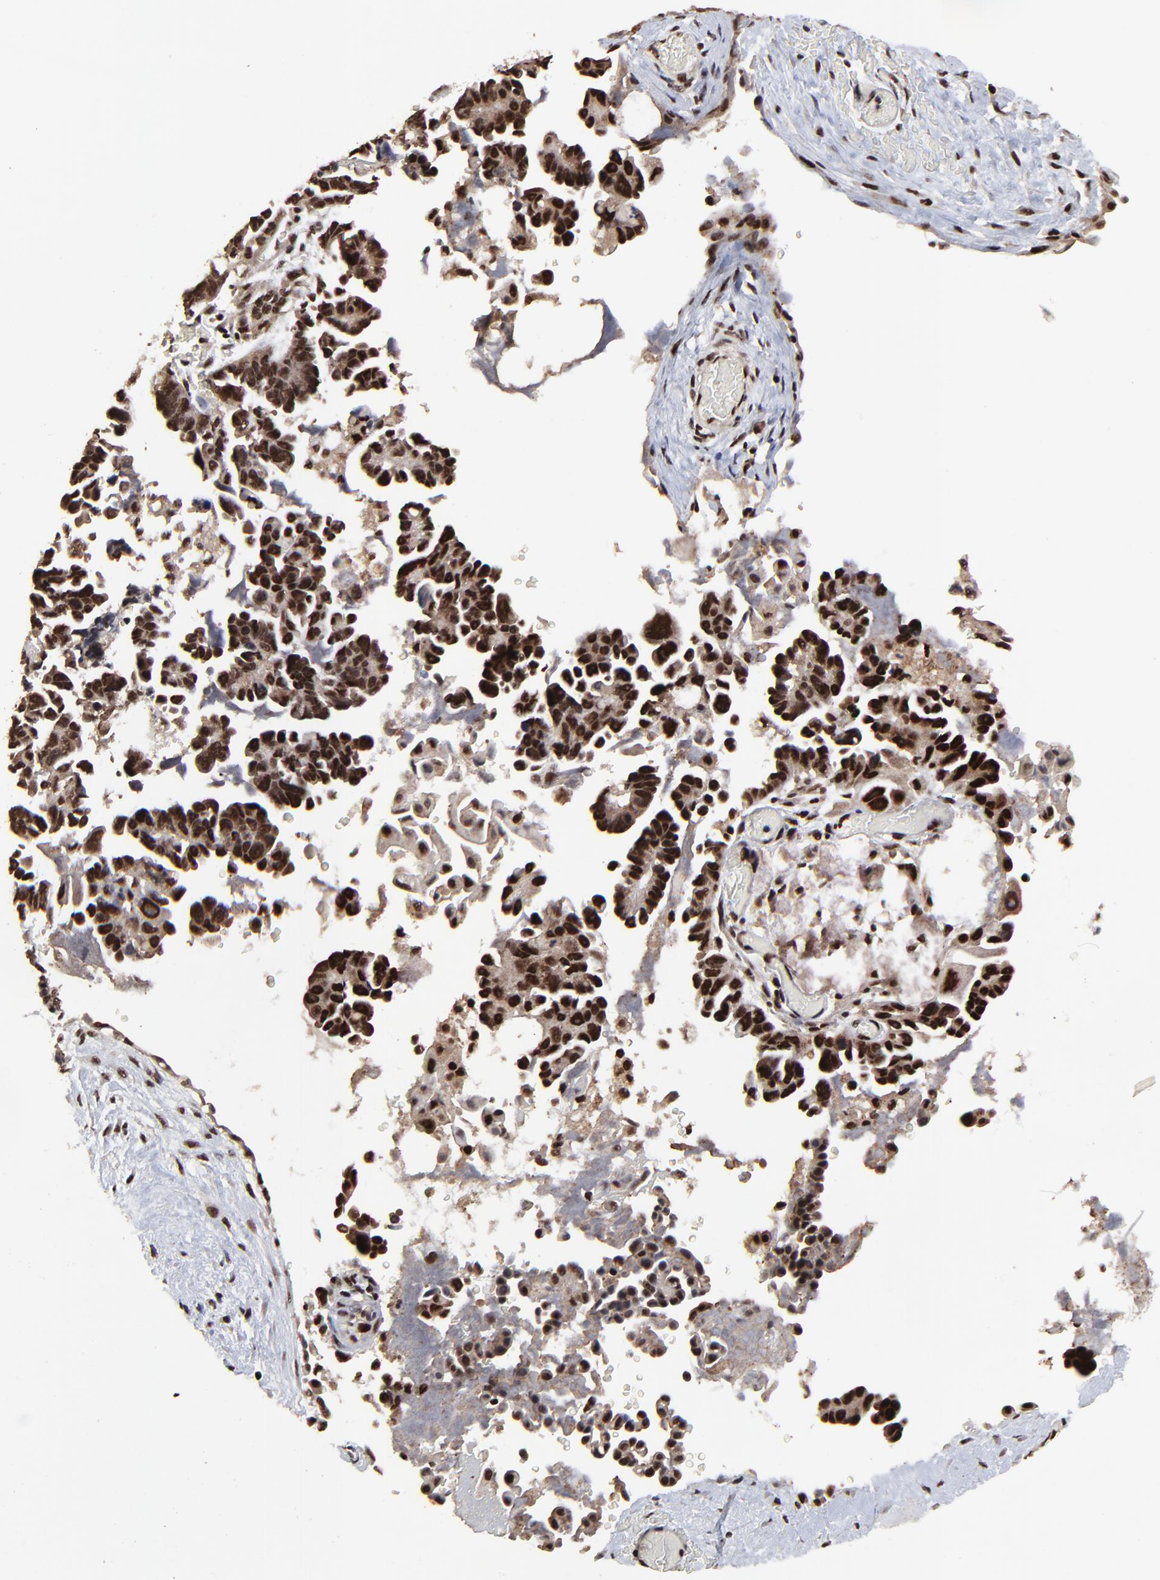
{"staining": {"intensity": "strong", "quantity": ">75%", "location": "nuclear"}, "tissue": "ovarian cancer", "cell_type": "Tumor cells", "image_type": "cancer", "snomed": [{"axis": "morphology", "description": "Cystadenocarcinoma, serous, NOS"}, {"axis": "topography", "description": "Ovary"}], "caption": "Human ovarian serous cystadenocarcinoma stained with a brown dye exhibits strong nuclear positive positivity in approximately >75% of tumor cells.", "gene": "RBM22", "patient": {"sex": "female", "age": 63}}